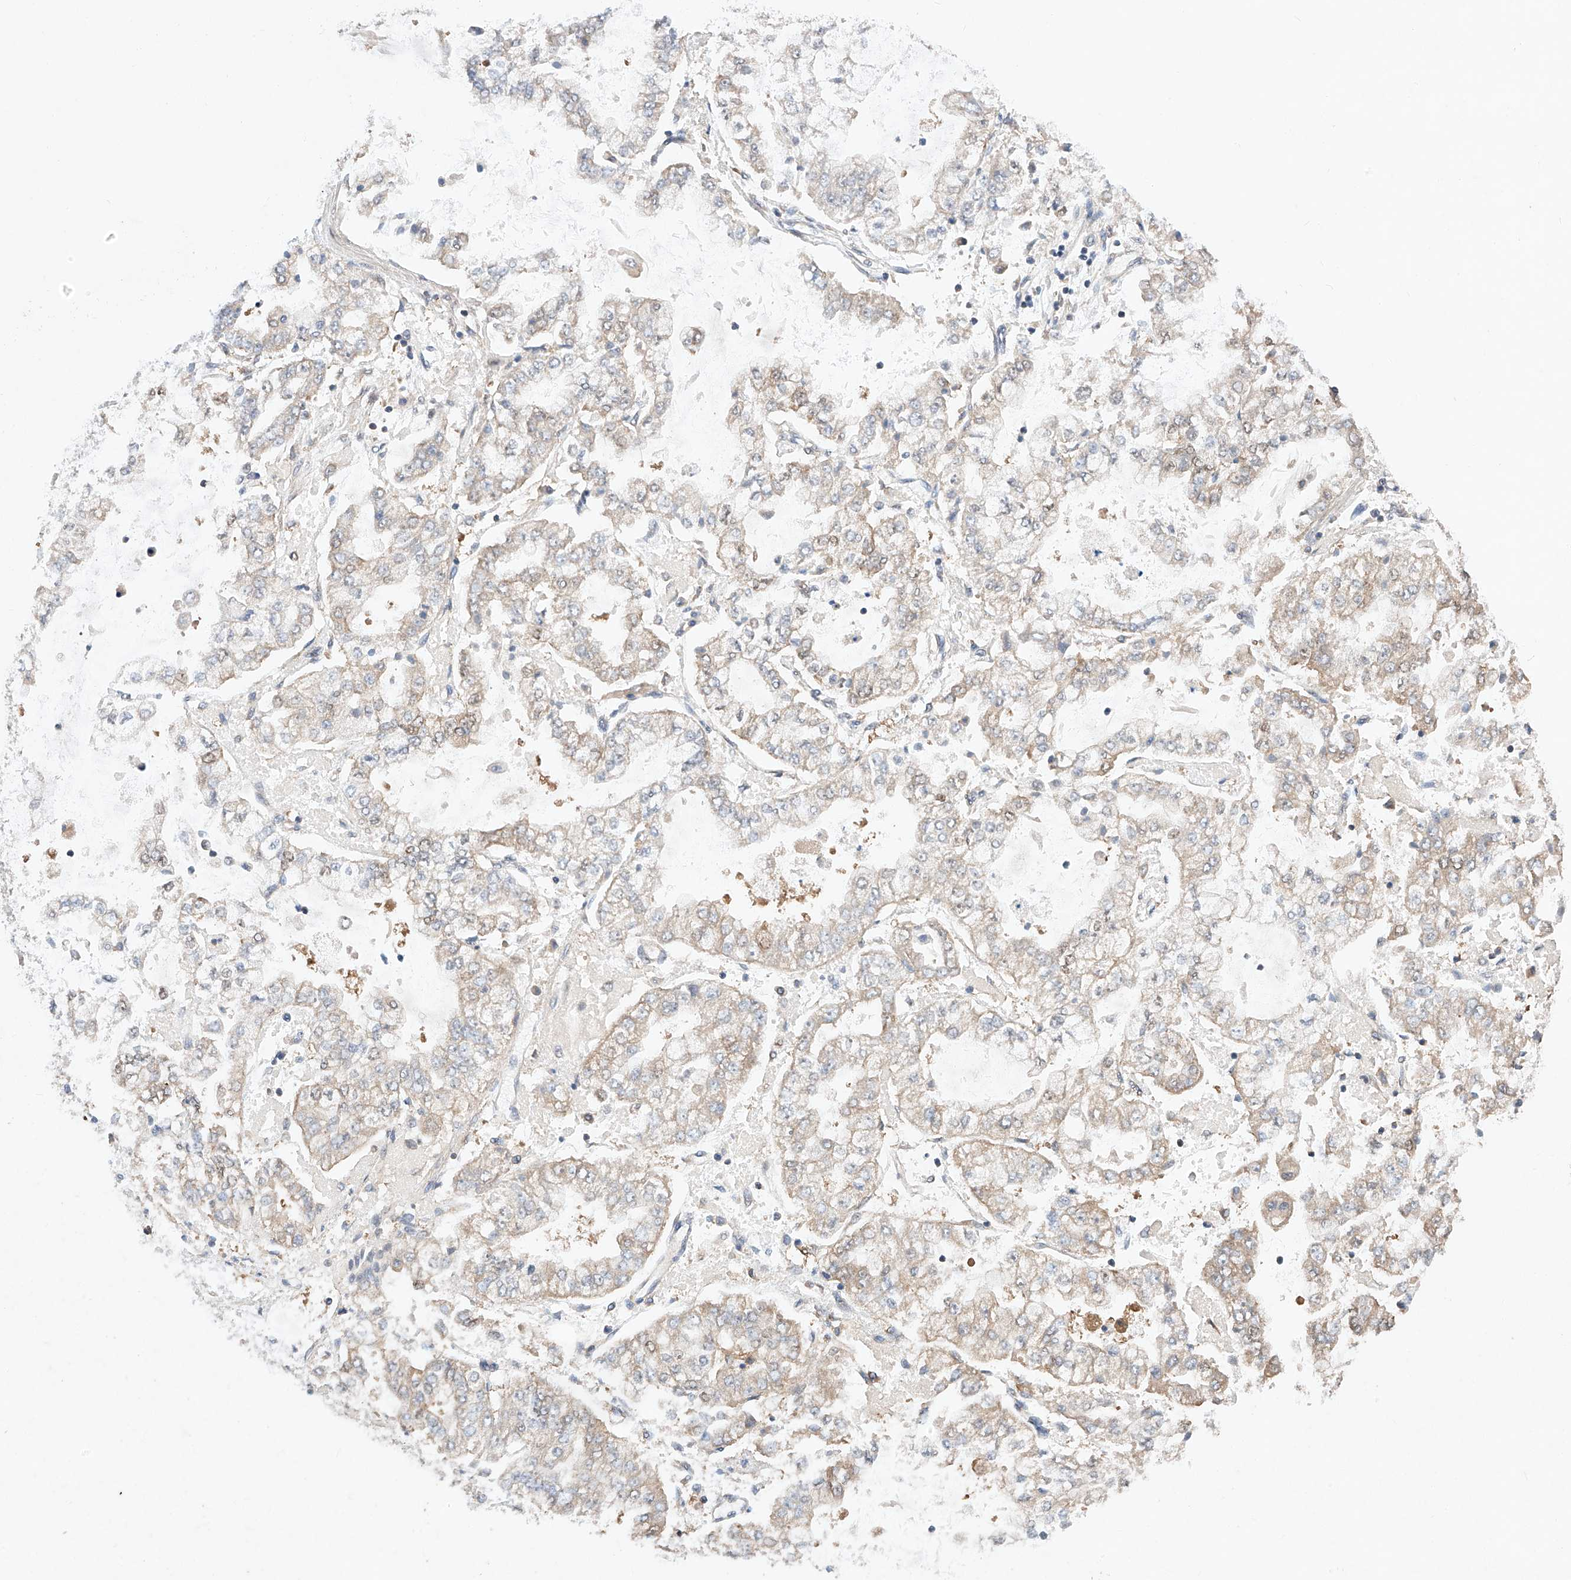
{"staining": {"intensity": "weak", "quantity": "<25%", "location": "cytoplasmic/membranous"}, "tissue": "stomach cancer", "cell_type": "Tumor cells", "image_type": "cancer", "snomed": [{"axis": "morphology", "description": "Adenocarcinoma, NOS"}, {"axis": "topography", "description": "Stomach"}], "caption": "Tumor cells show no significant protein staining in stomach cancer. Nuclei are stained in blue.", "gene": "ZSCAN4", "patient": {"sex": "male", "age": 76}}